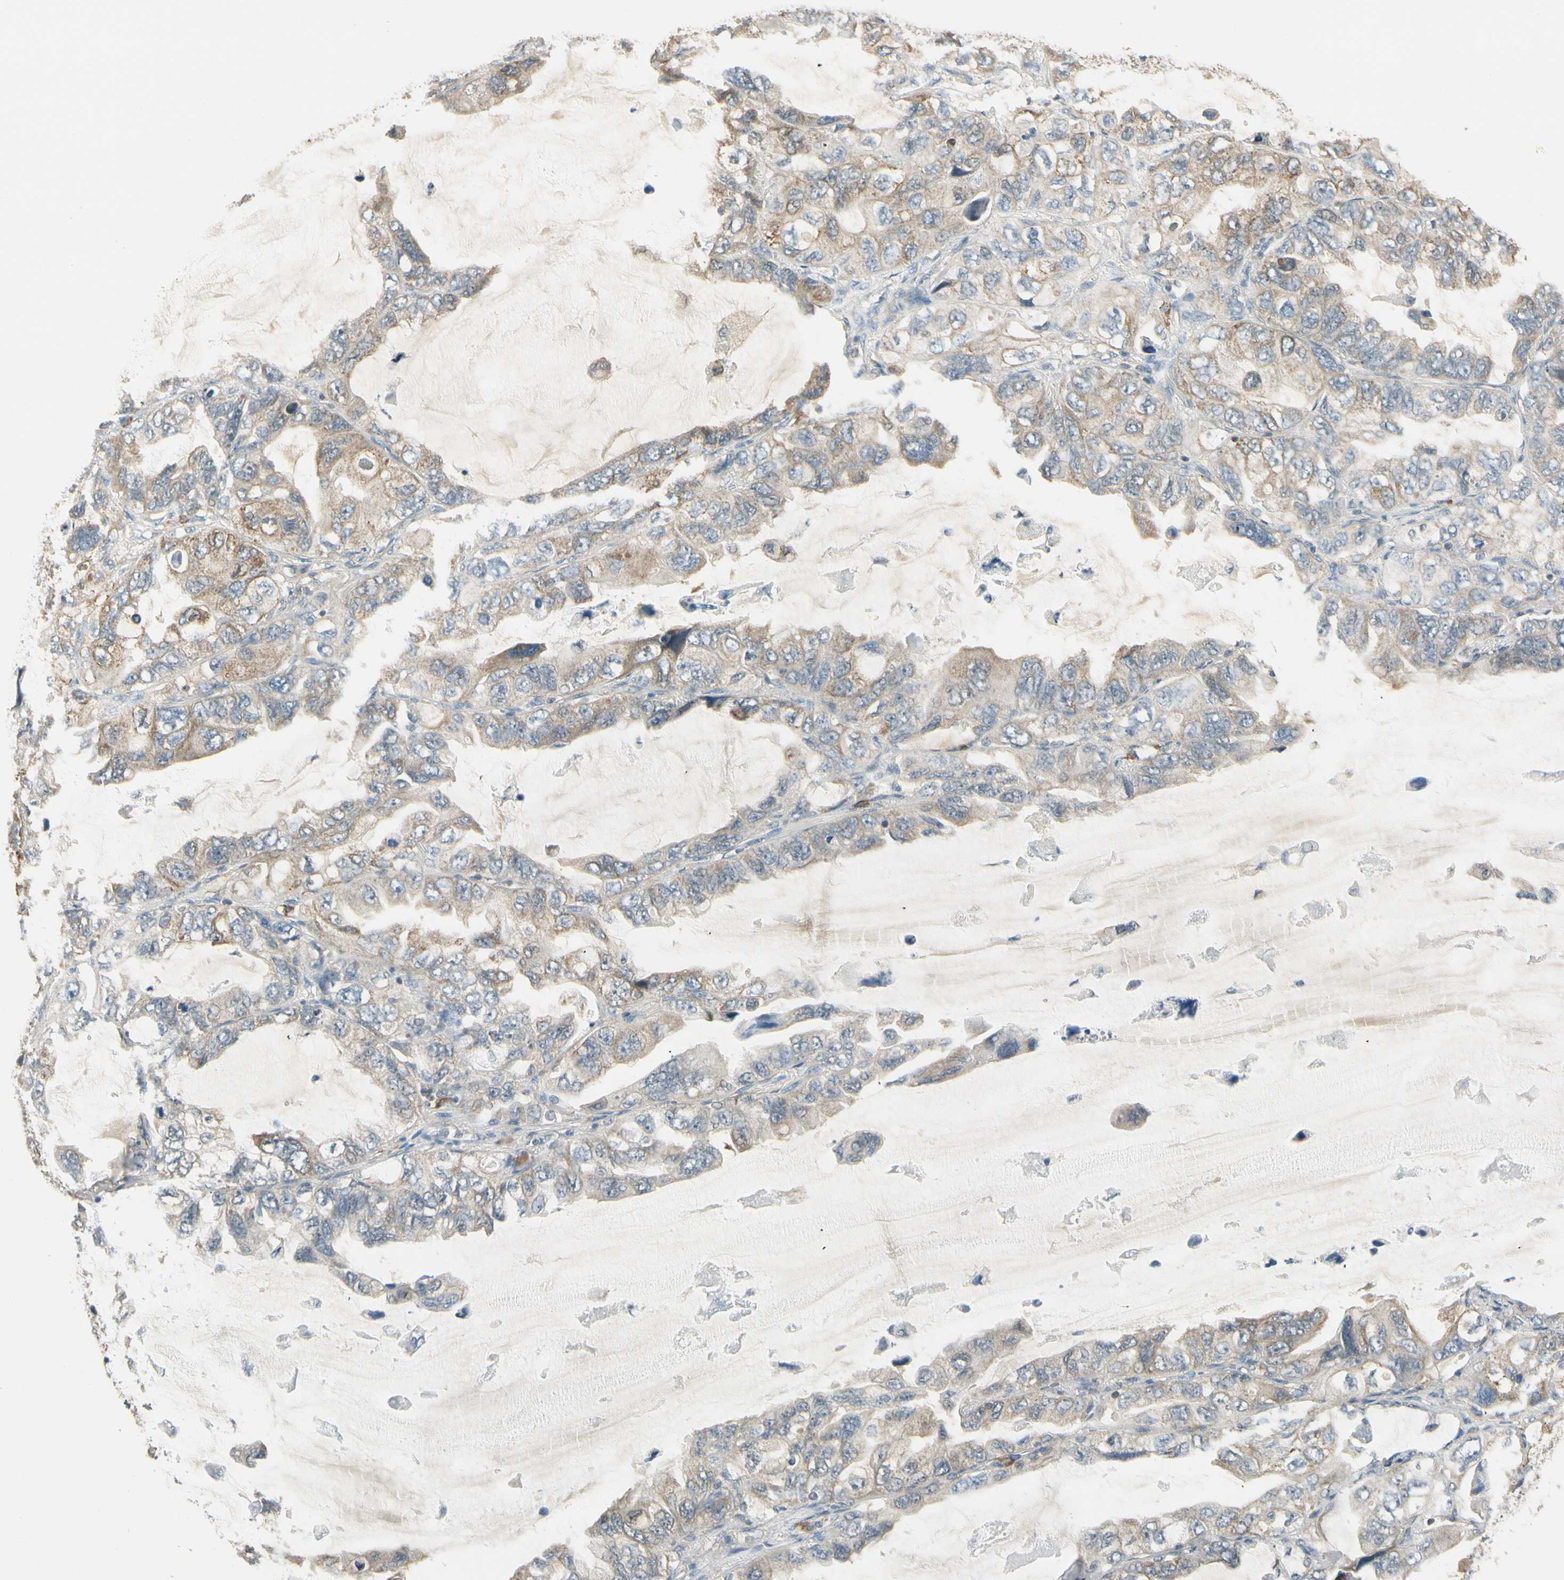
{"staining": {"intensity": "weak", "quantity": "25%-75%", "location": "cytoplasmic/membranous"}, "tissue": "lung cancer", "cell_type": "Tumor cells", "image_type": "cancer", "snomed": [{"axis": "morphology", "description": "Squamous cell carcinoma, NOS"}, {"axis": "topography", "description": "Lung"}], "caption": "A photomicrograph showing weak cytoplasmic/membranous staining in about 25%-75% of tumor cells in lung cancer (squamous cell carcinoma), as visualized by brown immunohistochemical staining.", "gene": "PLXNA1", "patient": {"sex": "female", "age": 73}}